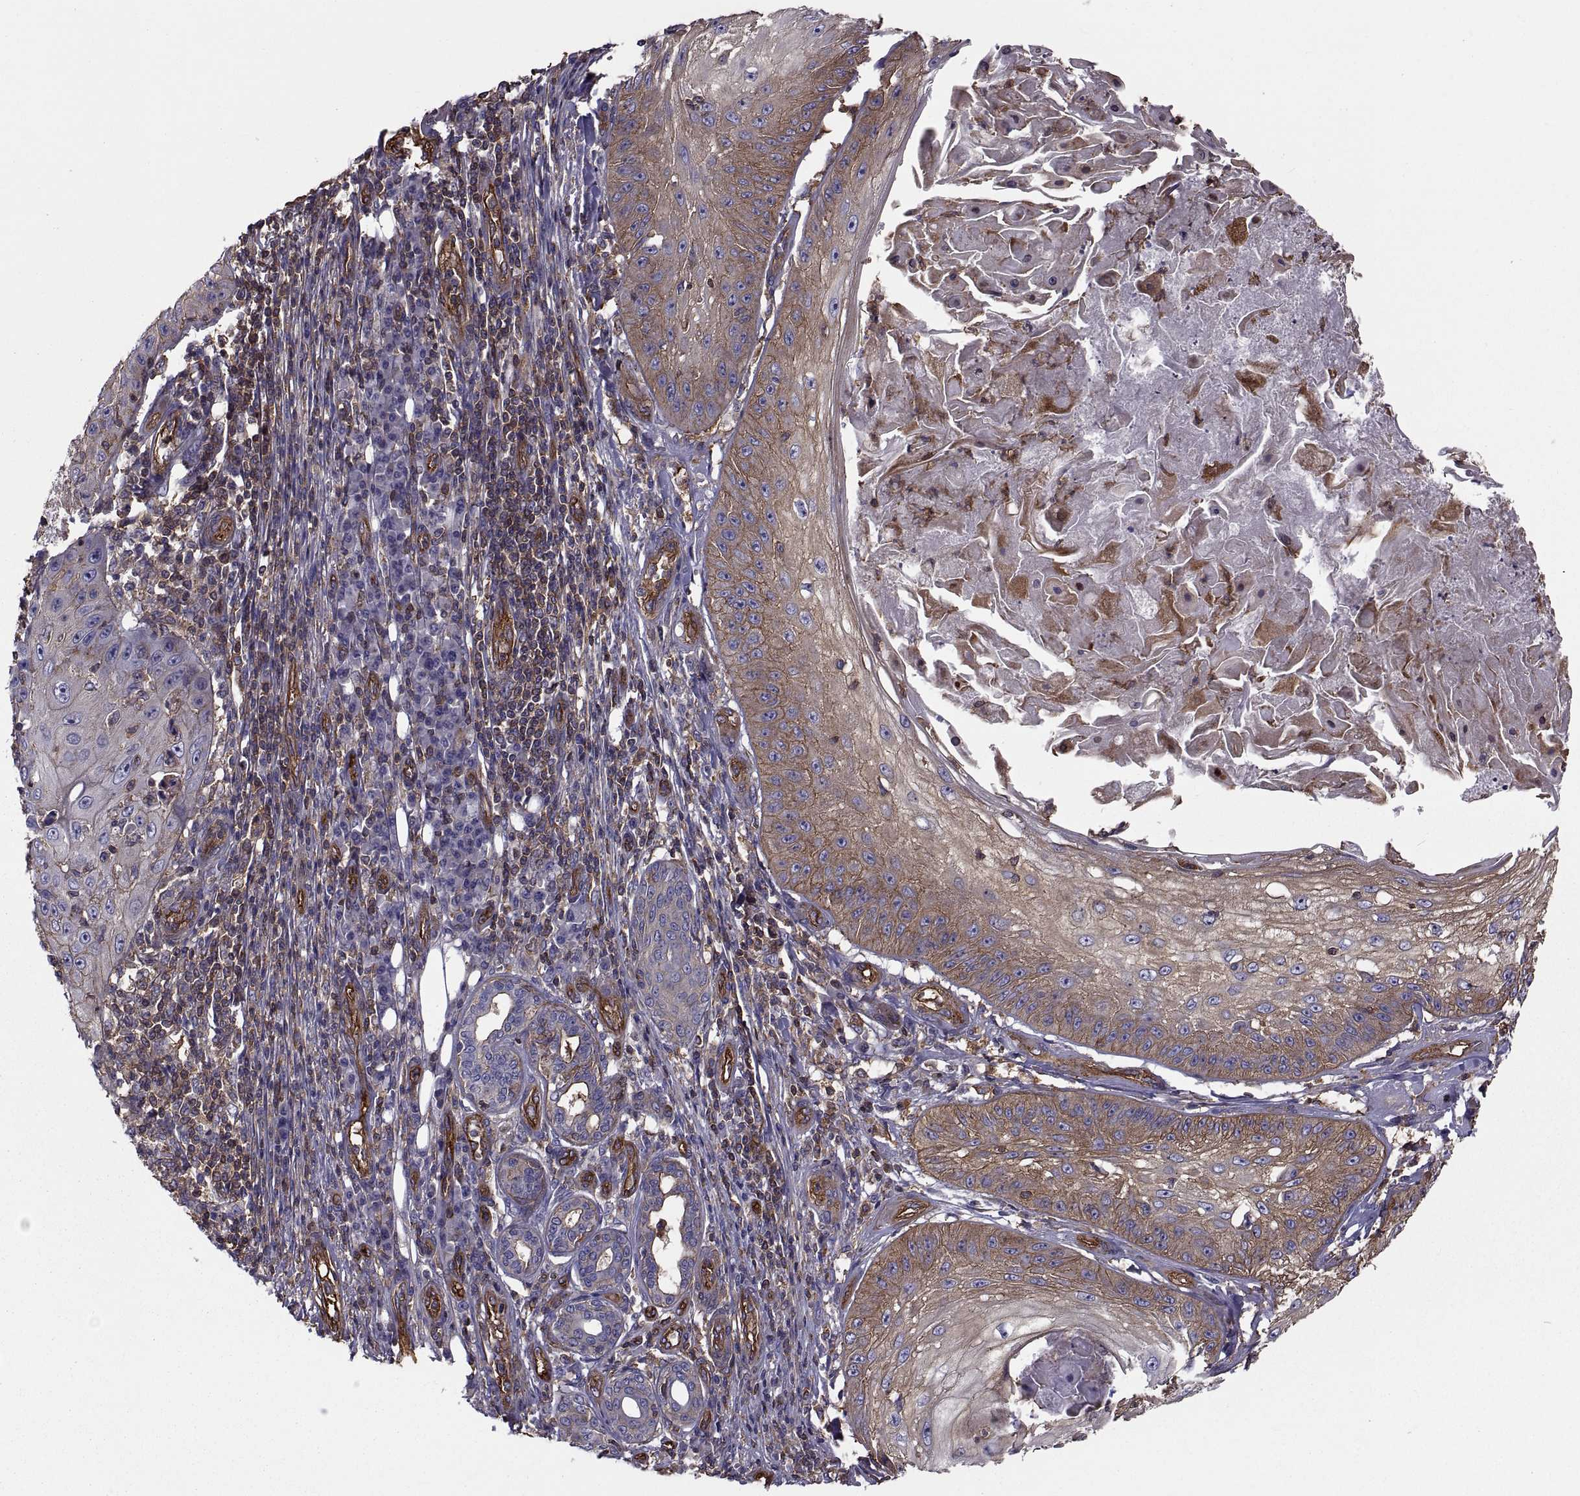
{"staining": {"intensity": "strong", "quantity": "25%-75%", "location": "cytoplasmic/membranous"}, "tissue": "skin cancer", "cell_type": "Tumor cells", "image_type": "cancer", "snomed": [{"axis": "morphology", "description": "Squamous cell carcinoma, NOS"}, {"axis": "topography", "description": "Skin"}], "caption": "Skin cancer tissue exhibits strong cytoplasmic/membranous expression in about 25%-75% of tumor cells", "gene": "MYH9", "patient": {"sex": "male", "age": 70}}